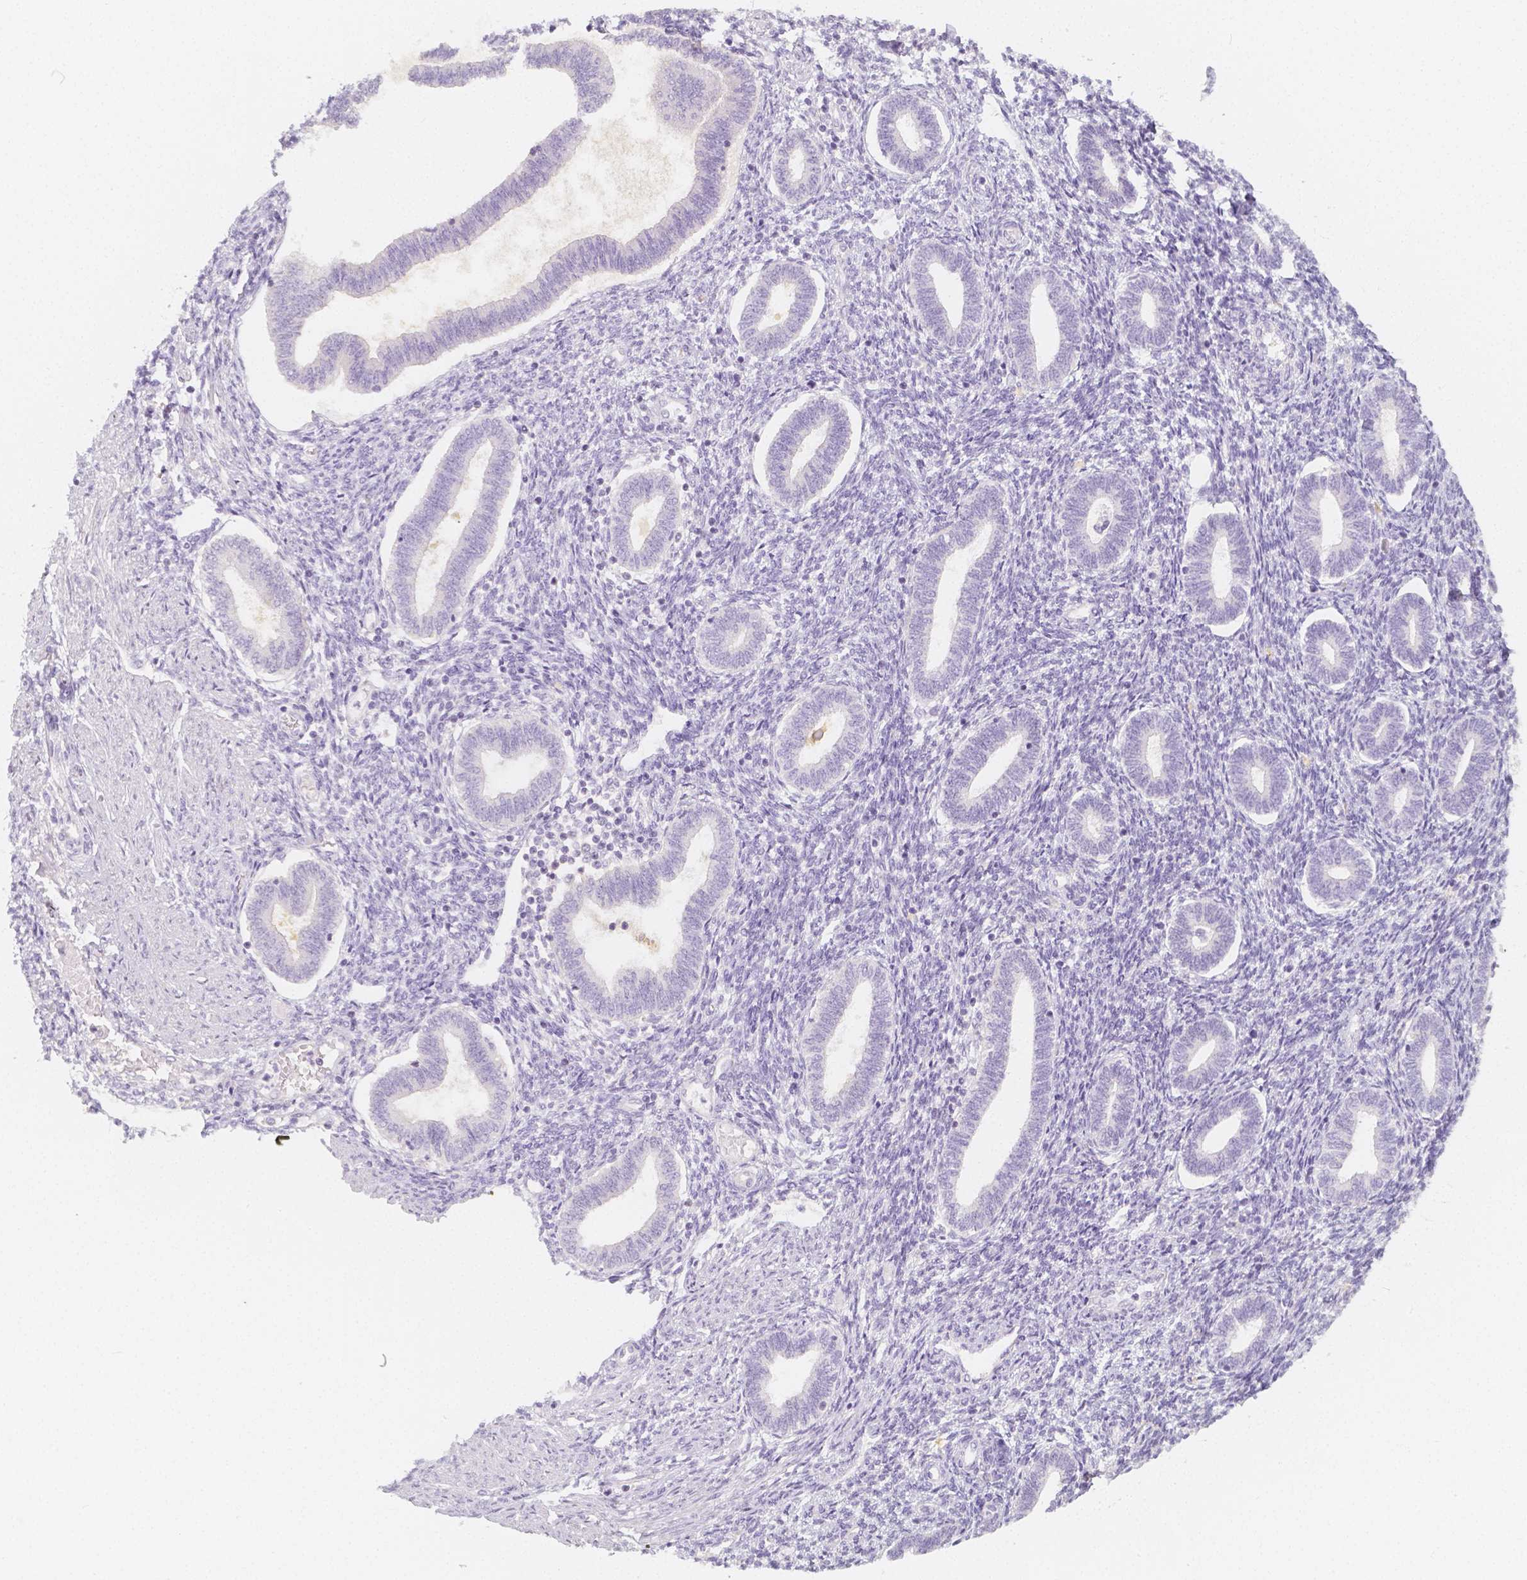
{"staining": {"intensity": "negative", "quantity": "none", "location": "none"}, "tissue": "endometrium", "cell_type": "Cells in endometrial stroma", "image_type": "normal", "snomed": [{"axis": "morphology", "description": "Normal tissue, NOS"}, {"axis": "topography", "description": "Endometrium"}], "caption": "Immunohistochemical staining of benign endometrium exhibits no significant expression in cells in endometrial stroma. Nuclei are stained in blue.", "gene": "BATF", "patient": {"sex": "female", "age": 42}}